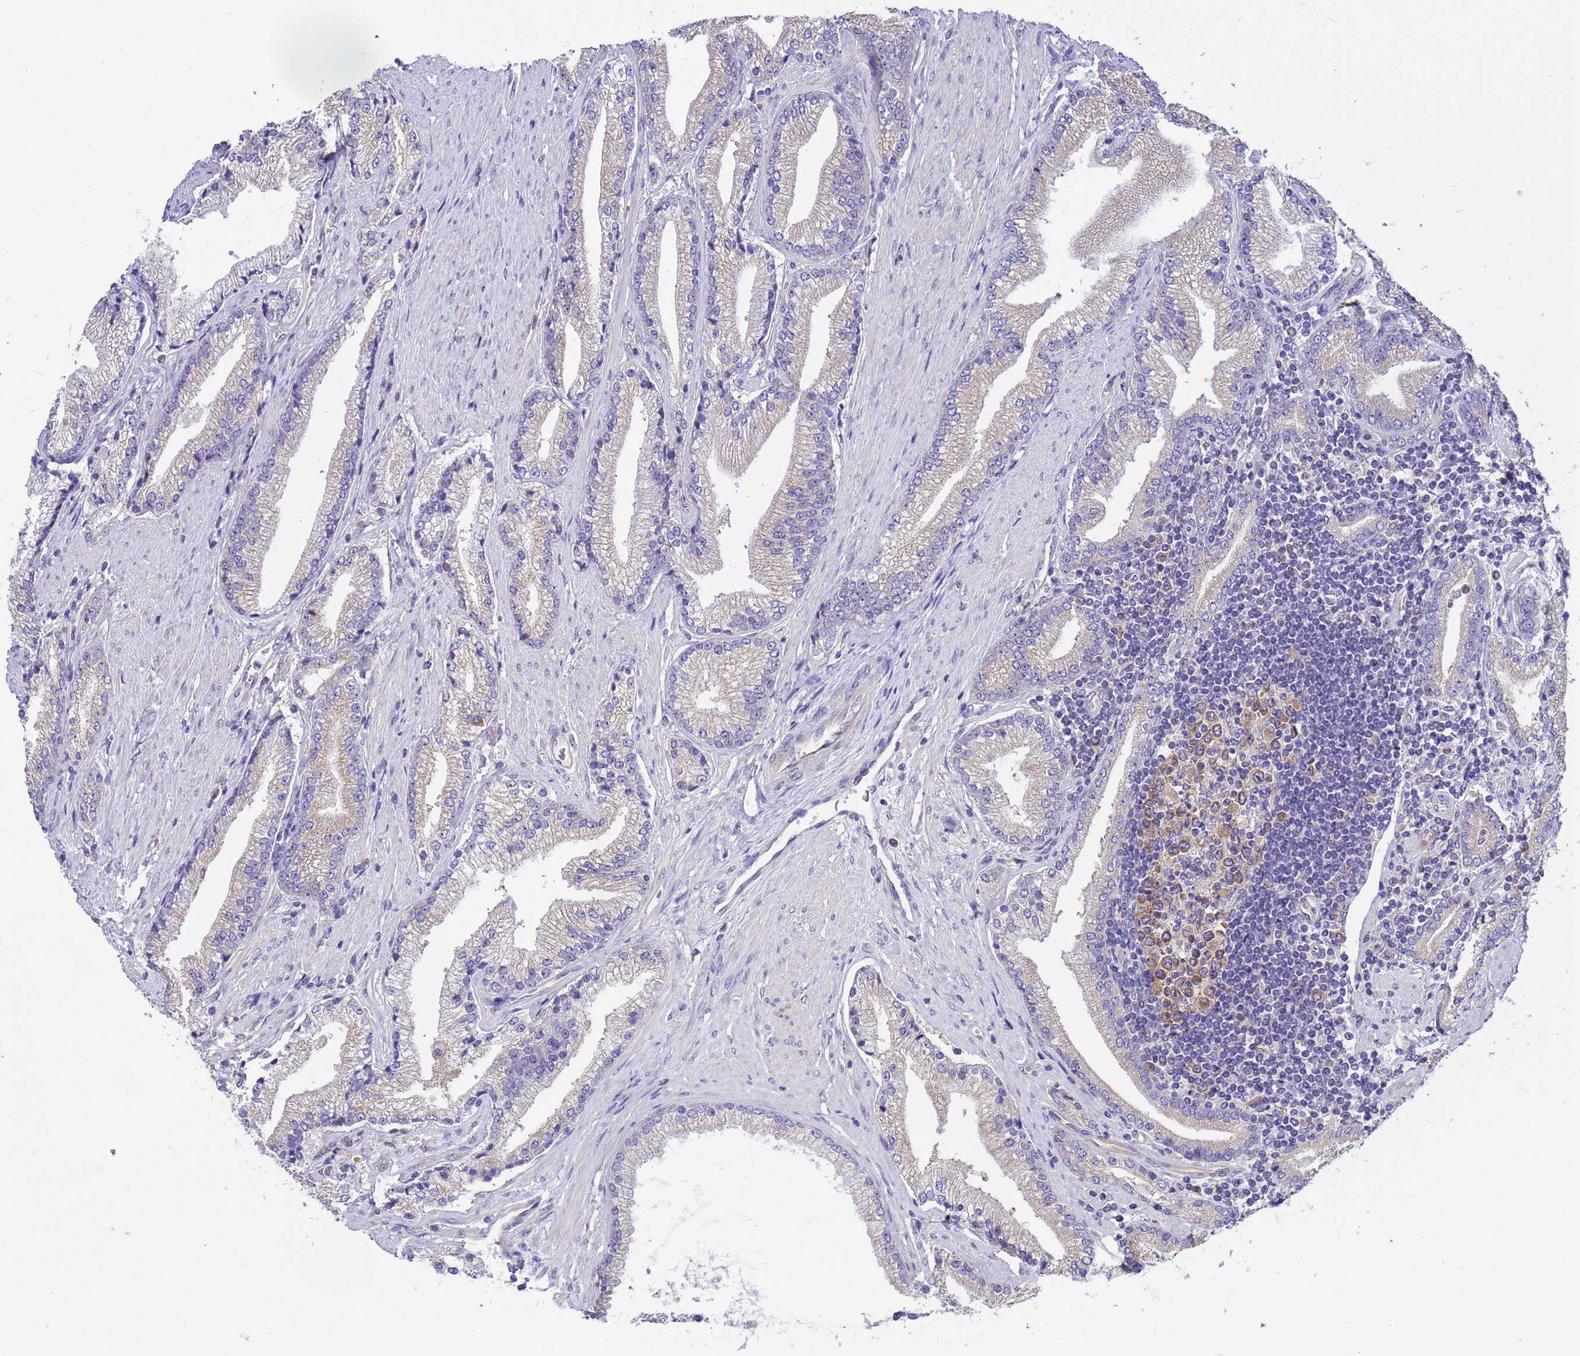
{"staining": {"intensity": "weak", "quantity": "25%-75%", "location": "cytoplasmic/membranous"}, "tissue": "prostate cancer", "cell_type": "Tumor cells", "image_type": "cancer", "snomed": [{"axis": "morphology", "description": "Adenocarcinoma, High grade"}, {"axis": "topography", "description": "Prostate"}], "caption": "This is a photomicrograph of immunohistochemistry (IHC) staining of prostate cancer, which shows weak expression in the cytoplasmic/membranous of tumor cells.", "gene": "TUBB1", "patient": {"sex": "male", "age": 67}}